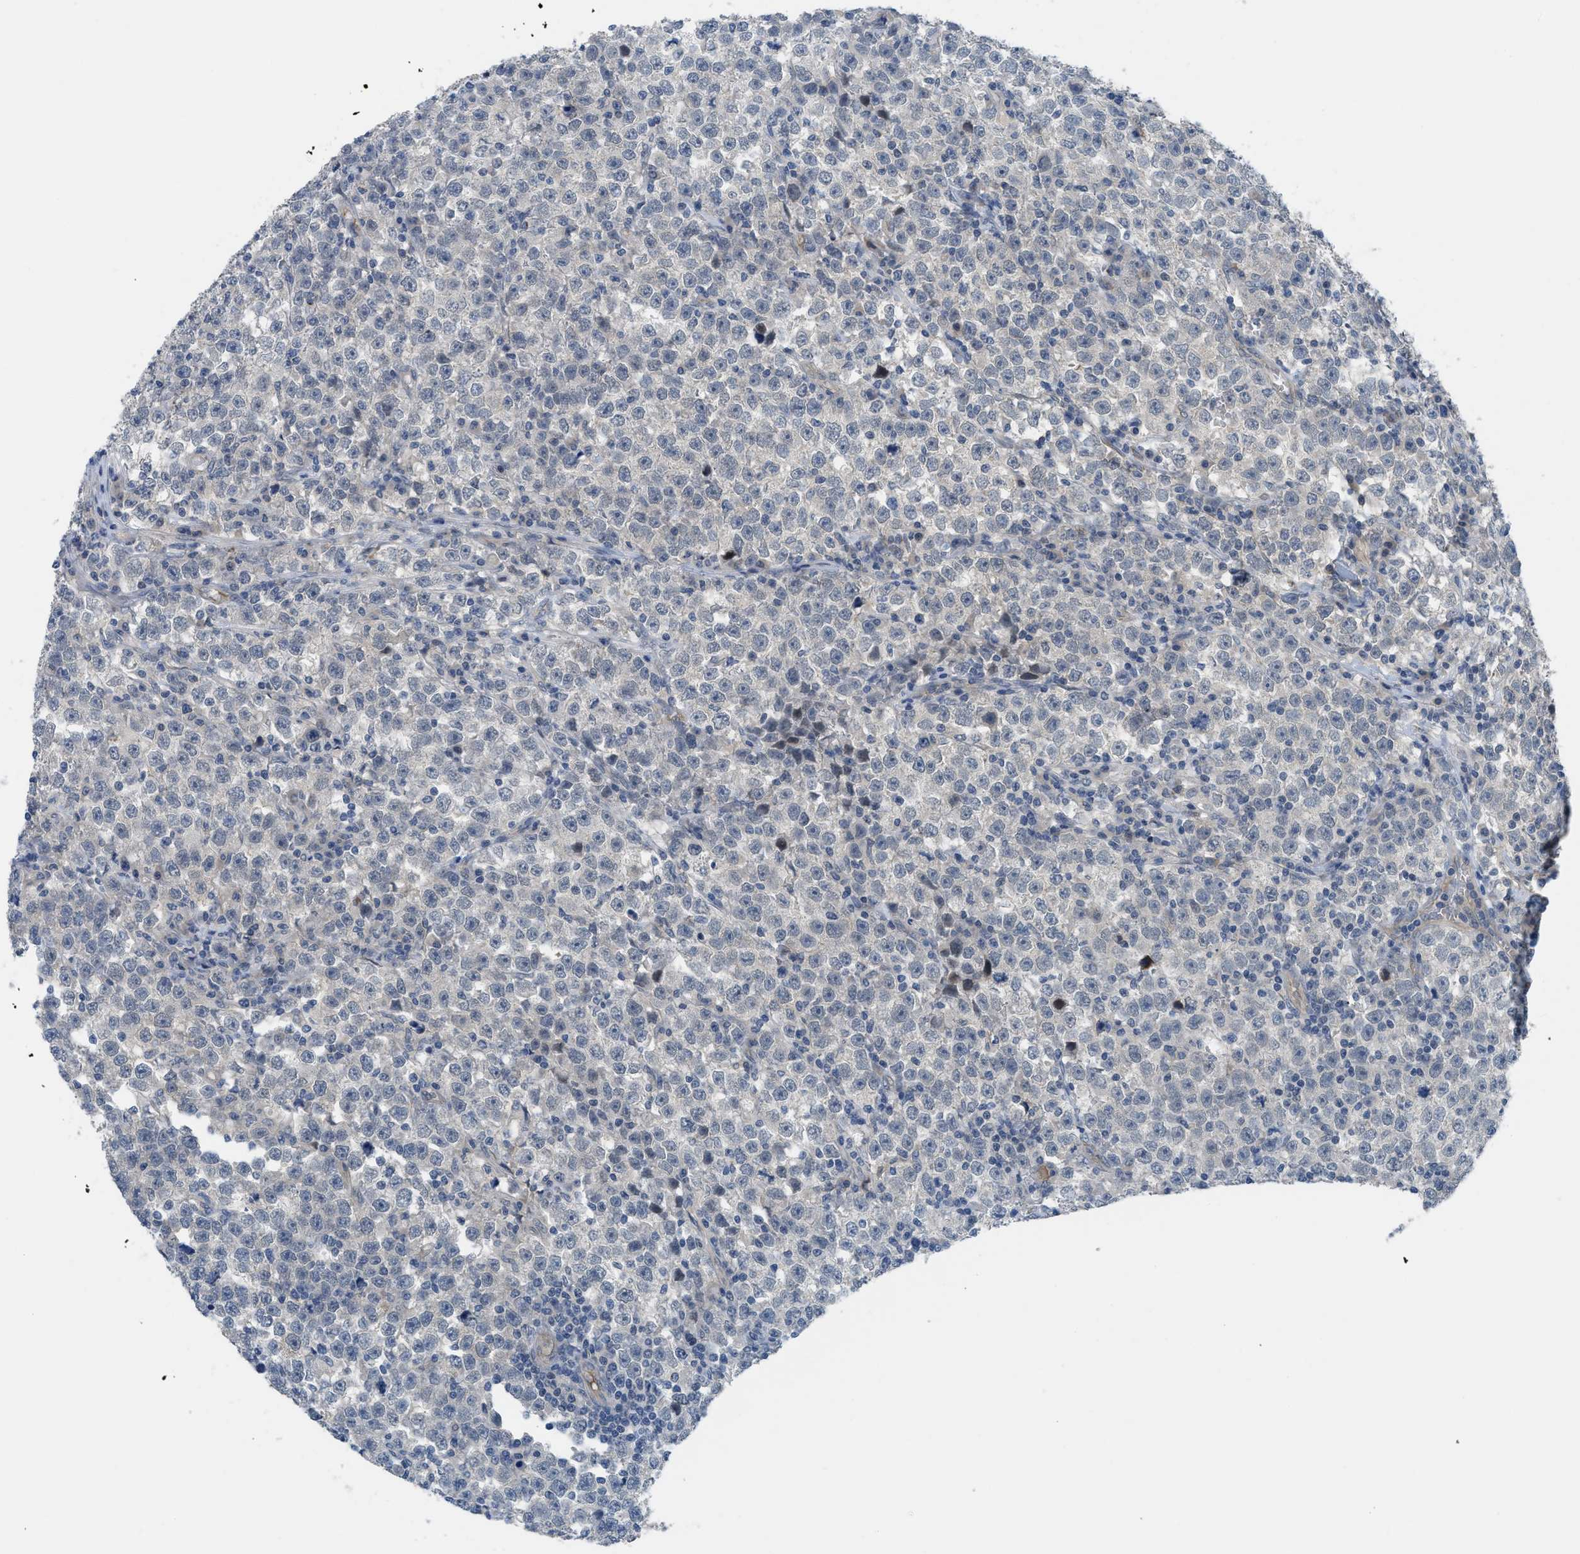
{"staining": {"intensity": "negative", "quantity": "none", "location": "none"}, "tissue": "testis cancer", "cell_type": "Tumor cells", "image_type": "cancer", "snomed": [{"axis": "morphology", "description": "Seminoma, NOS"}, {"axis": "topography", "description": "Testis"}], "caption": "An immunohistochemistry (IHC) micrograph of seminoma (testis) is shown. There is no staining in tumor cells of seminoma (testis).", "gene": "TNFAIP1", "patient": {"sex": "male", "age": 43}}